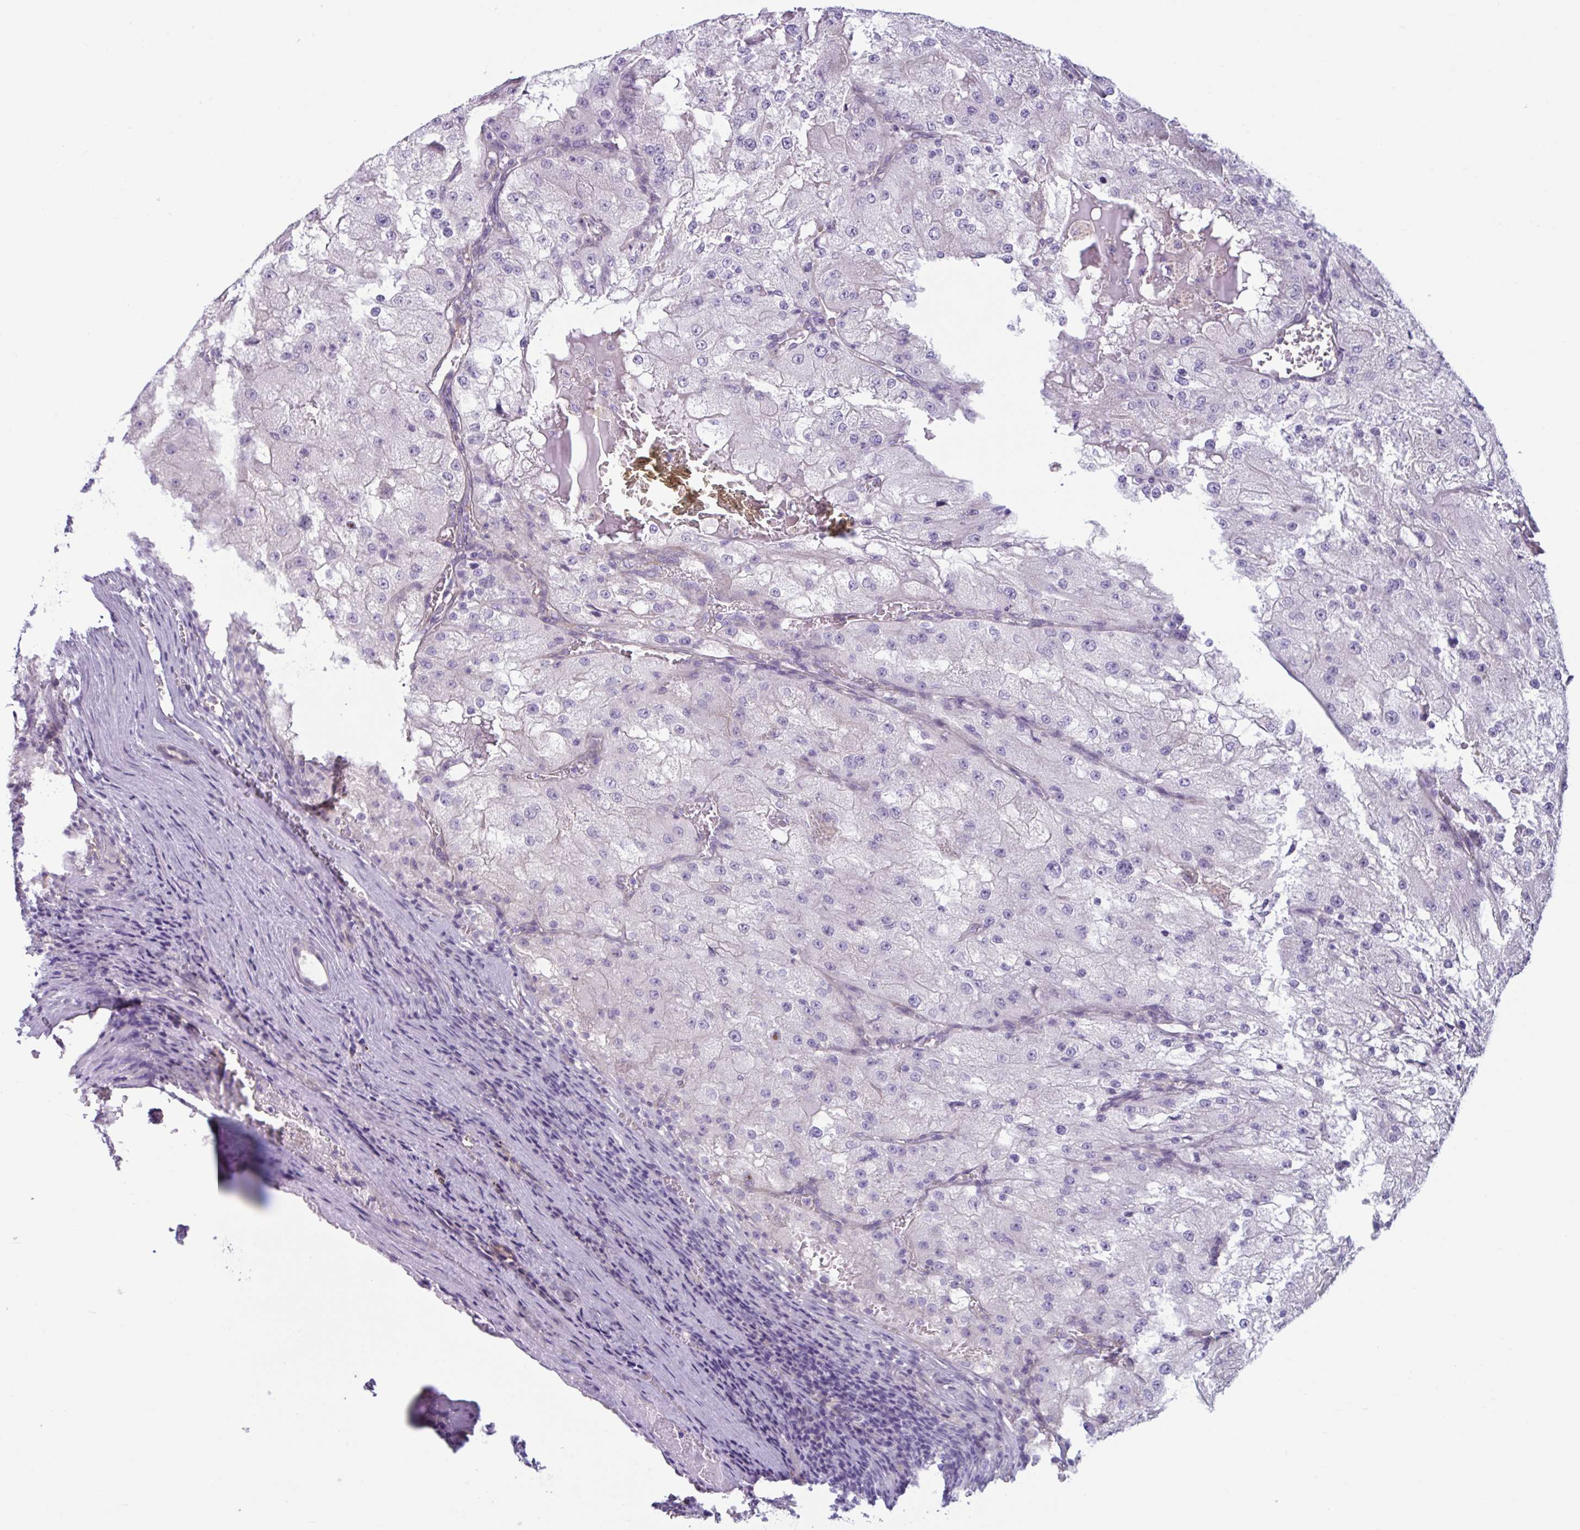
{"staining": {"intensity": "negative", "quantity": "none", "location": "none"}, "tissue": "renal cancer", "cell_type": "Tumor cells", "image_type": "cancer", "snomed": [{"axis": "morphology", "description": "Adenocarcinoma, NOS"}, {"axis": "topography", "description": "Kidney"}], "caption": "DAB (3,3'-diaminobenzidine) immunohistochemical staining of human renal cancer (adenocarcinoma) displays no significant staining in tumor cells.", "gene": "TTC7B", "patient": {"sex": "female", "age": 74}}